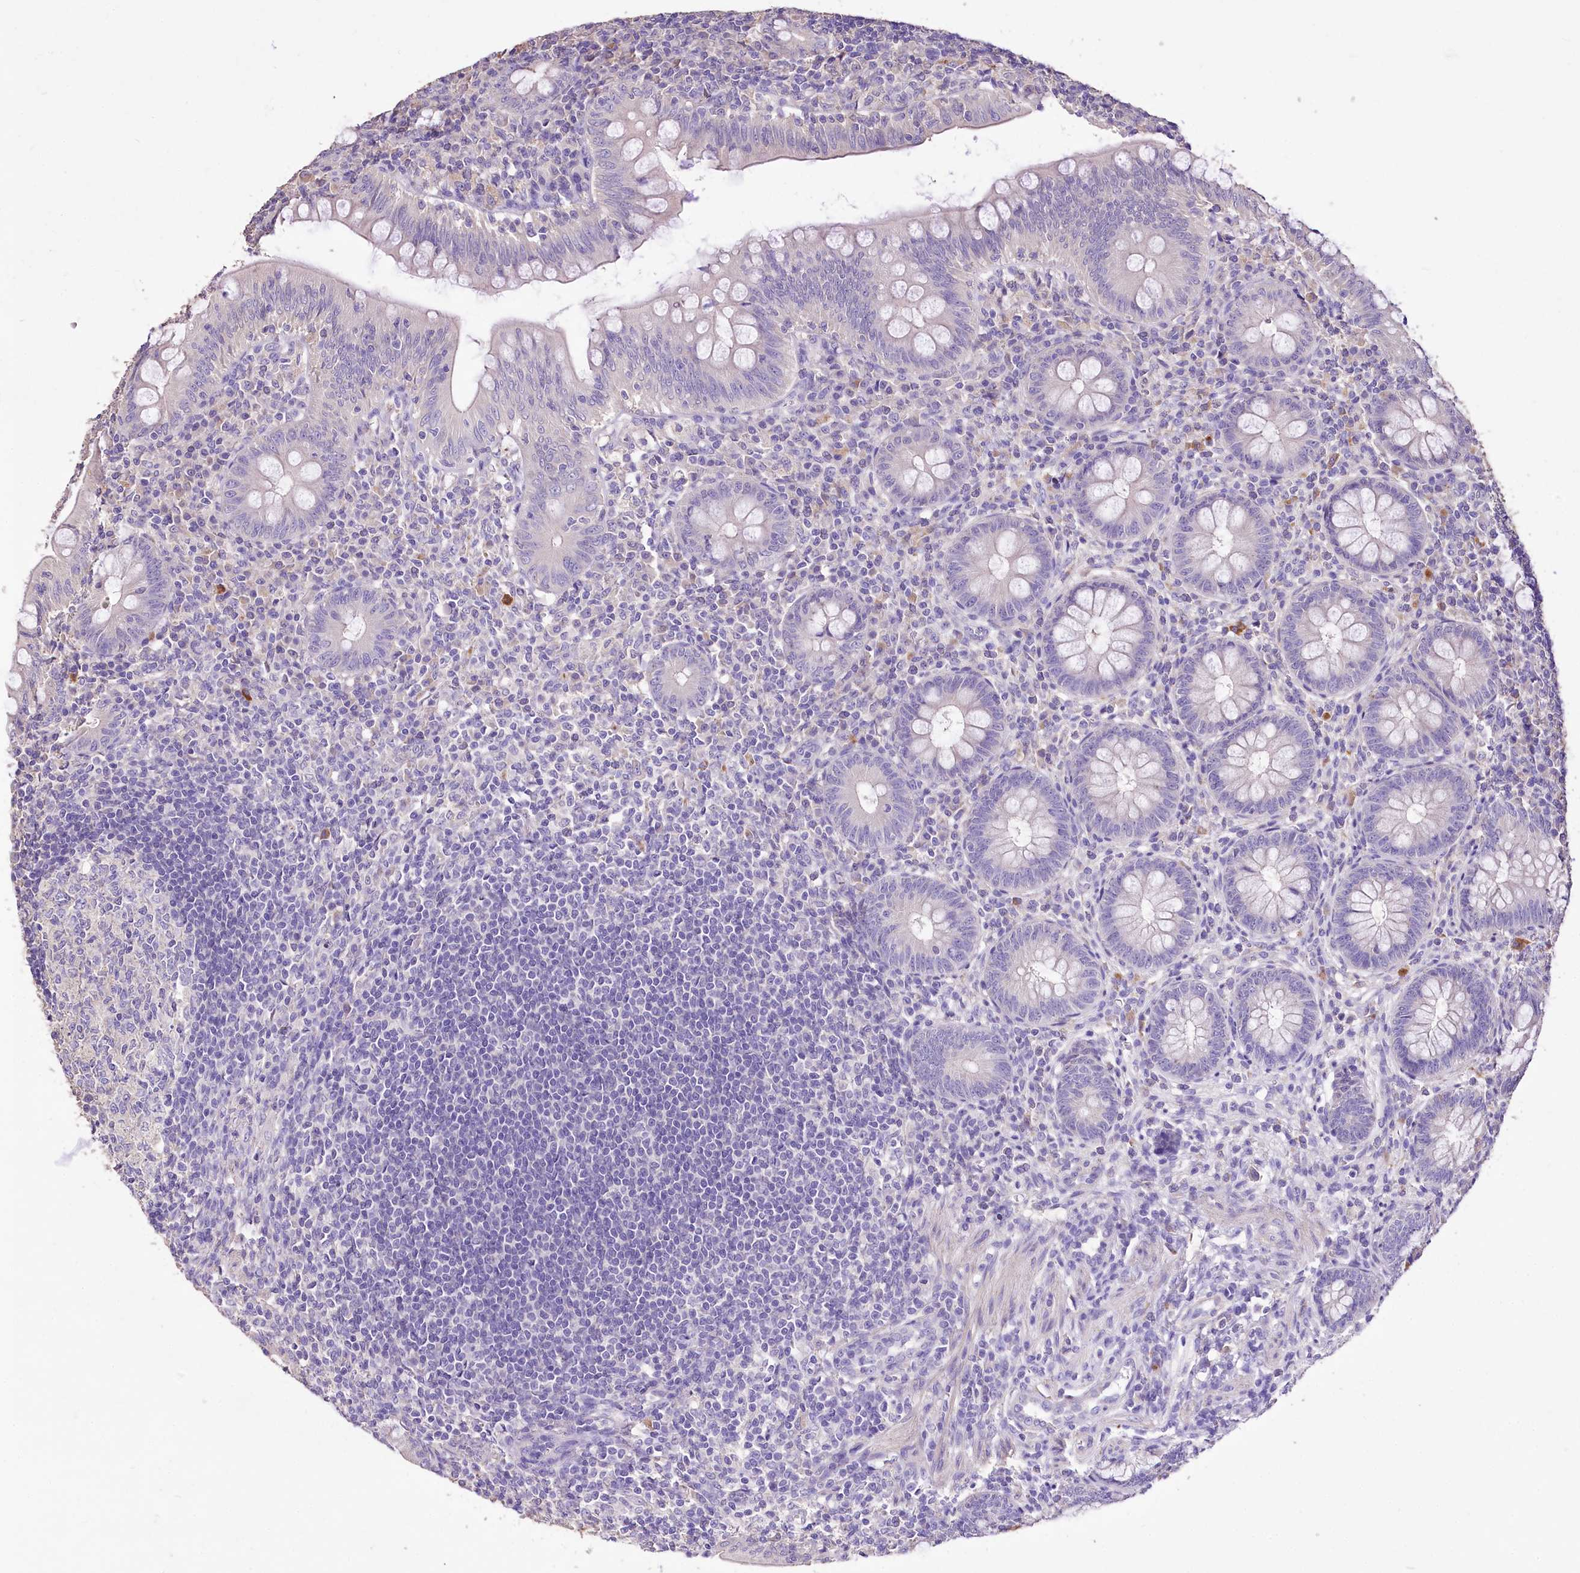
{"staining": {"intensity": "negative", "quantity": "none", "location": "none"}, "tissue": "appendix", "cell_type": "Glandular cells", "image_type": "normal", "snomed": [{"axis": "morphology", "description": "Normal tissue, NOS"}, {"axis": "topography", "description": "Appendix"}], "caption": "This photomicrograph is of normal appendix stained with immunohistochemistry to label a protein in brown with the nuclei are counter-stained blue. There is no positivity in glandular cells. Brightfield microscopy of IHC stained with DAB (3,3'-diaminobenzidine) (brown) and hematoxylin (blue), captured at high magnification.", "gene": "PCYOX1L", "patient": {"sex": "male", "age": 14}}